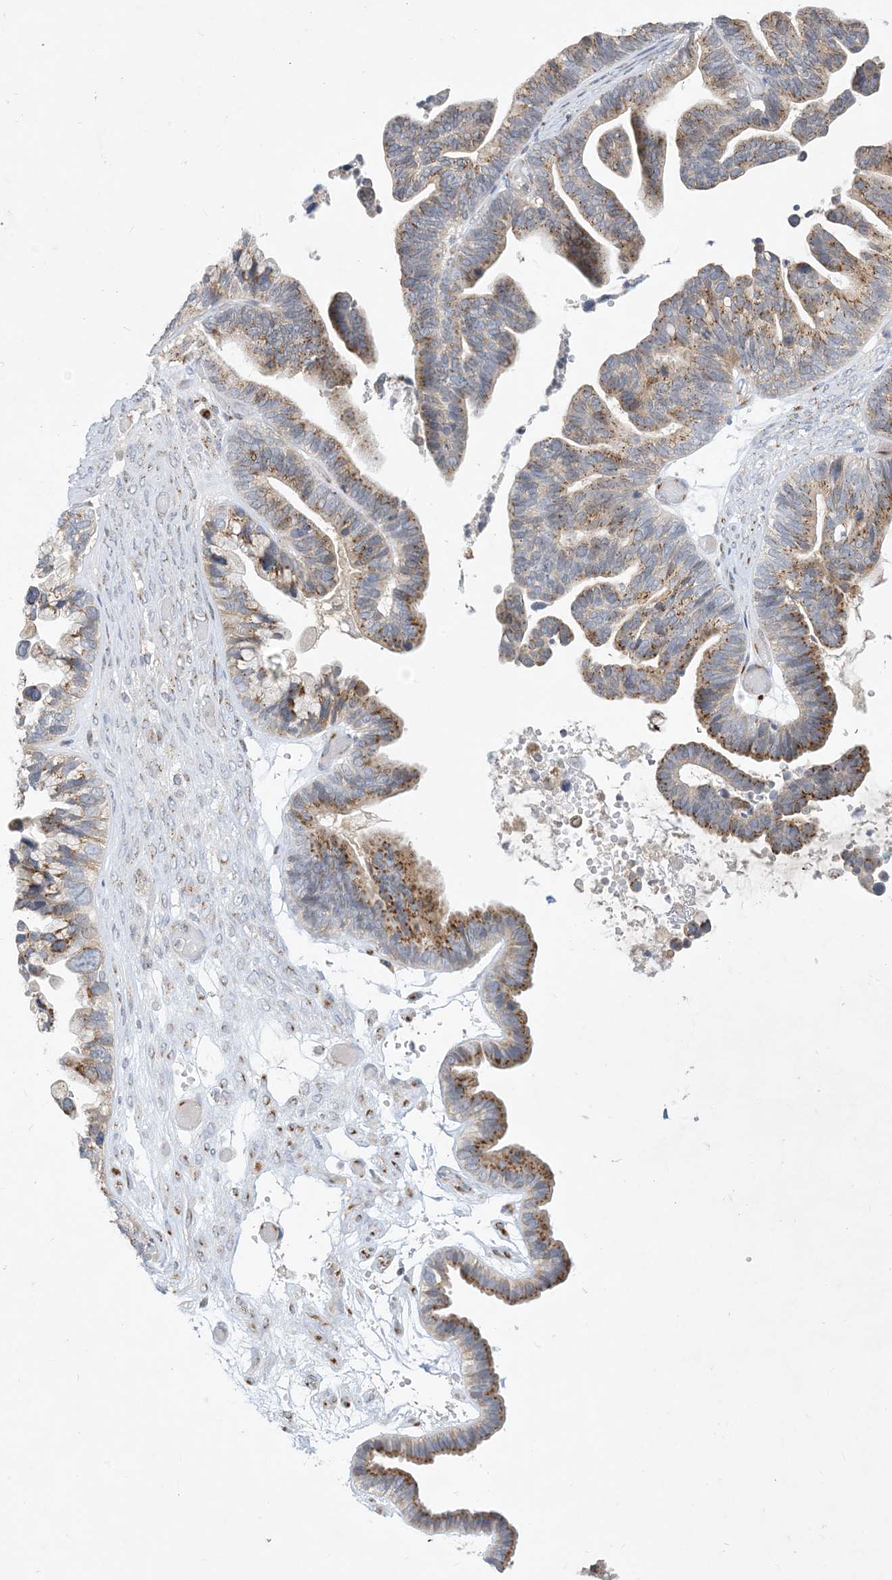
{"staining": {"intensity": "moderate", "quantity": ">75%", "location": "cytoplasmic/membranous"}, "tissue": "ovarian cancer", "cell_type": "Tumor cells", "image_type": "cancer", "snomed": [{"axis": "morphology", "description": "Cystadenocarcinoma, serous, NOS"}, {"axis": "topography", "description": "Ovary"}], "caption": "The immunohistochemical stain highlights moderate cytoplasmic/membranous staining in tumor cells of ovarian cancer (serous cystadenocarcinoma) tissue.", "gene": "CCDC14", "patient": {"sex": "female", "age": 56}}